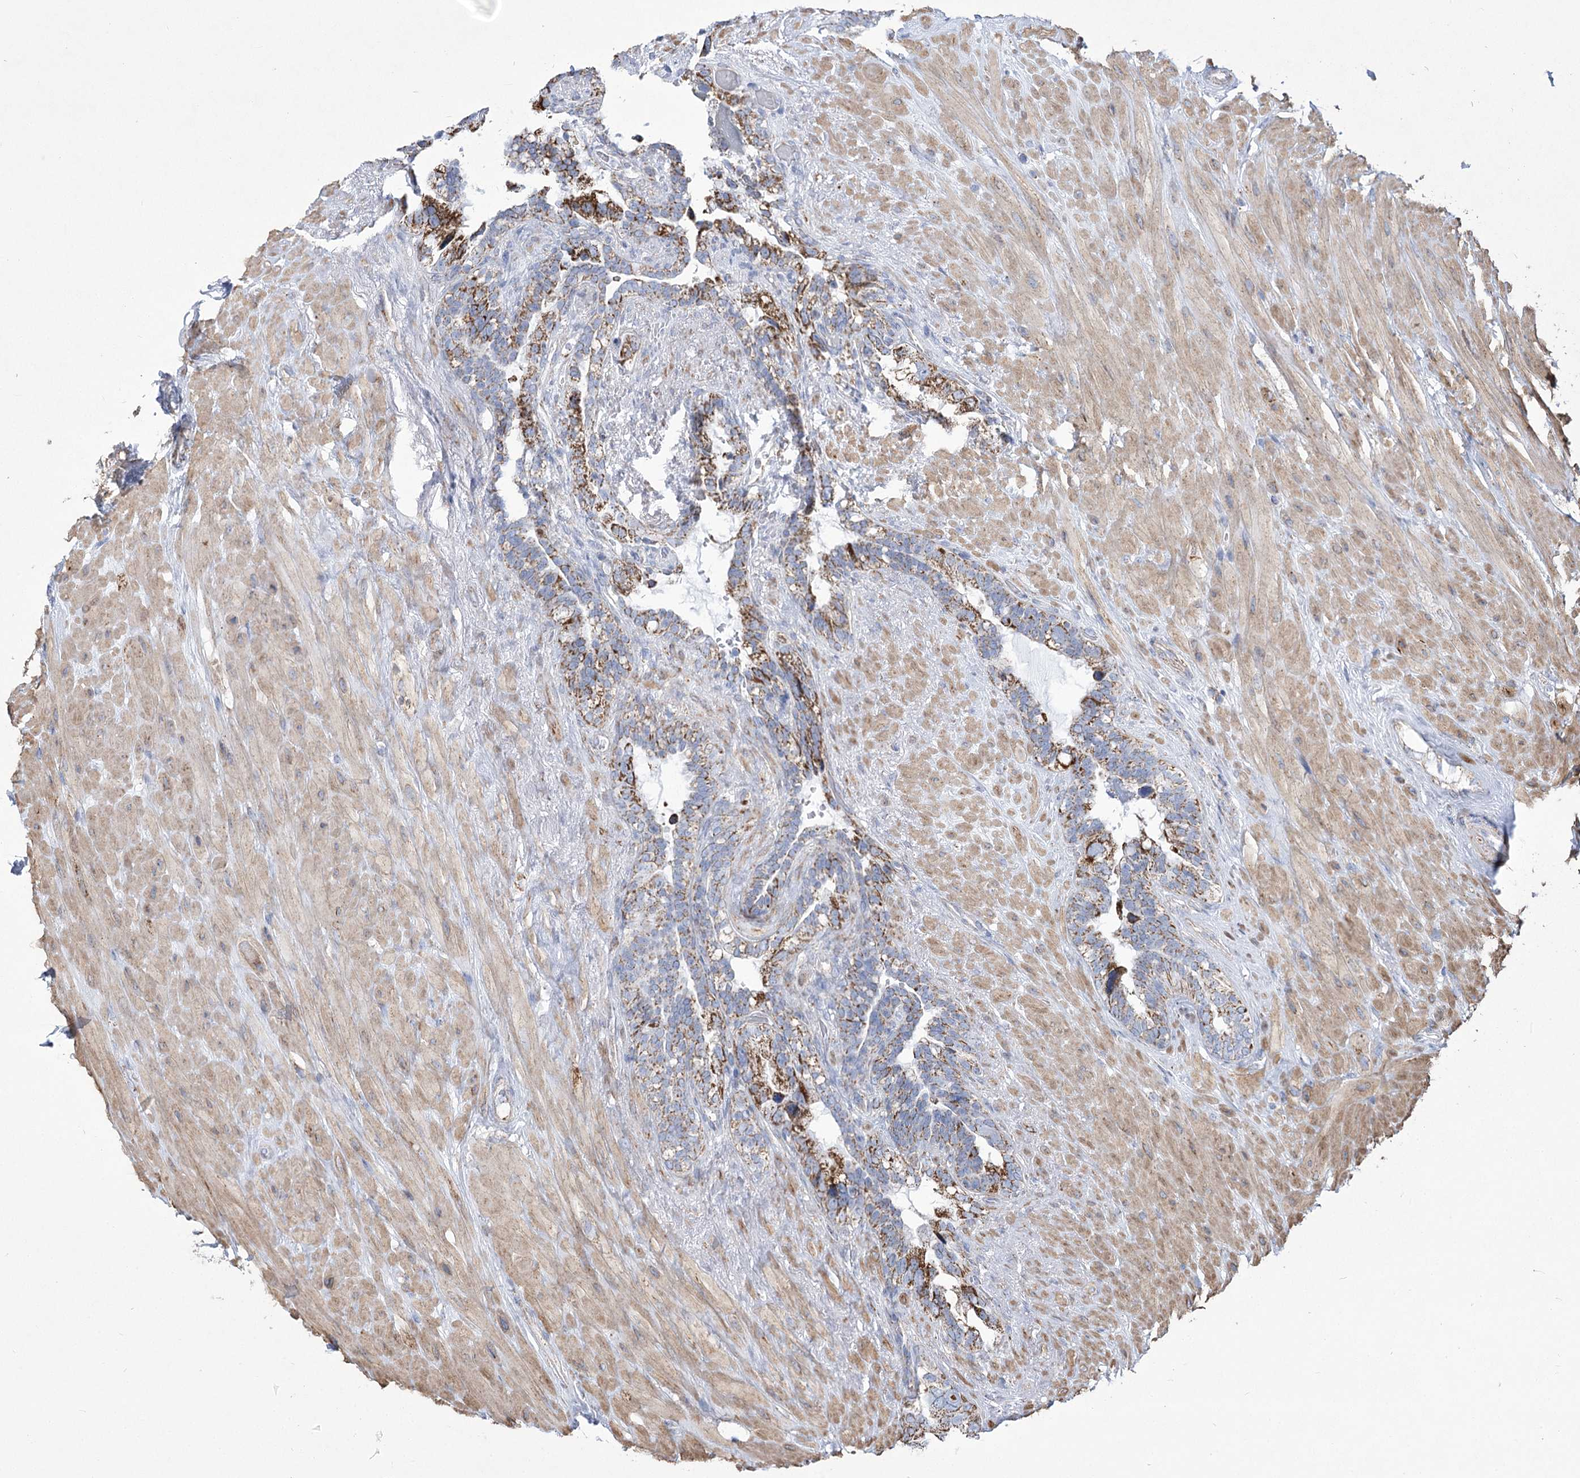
{"staining": {"intensity": "strong", "quantity": "25%-75%", "location": "cytoplasmic/membranous"}, "tissue": "seminal vesicle", "cell_type": "Glandular cells", "image_type": "normal", "snomed": [{"axis": "morphology", "description": "Normal tissue, NOS"}, {"axis": "topography", "description": "Seminal veicle"}], "caption": "Immunohistochemical staining of benign seminal vesicle demonstrates 25%-75% levels of strong cytoplasmic/membranous protein staining in approximately 25%-75% of glandular cells. (Stains: DAB in brown, nuclei in blue, Microscopy: brightfield microscopy at high magnification).", "gene": "PDHB", "patient": {"sex": "male", "age": 80}}